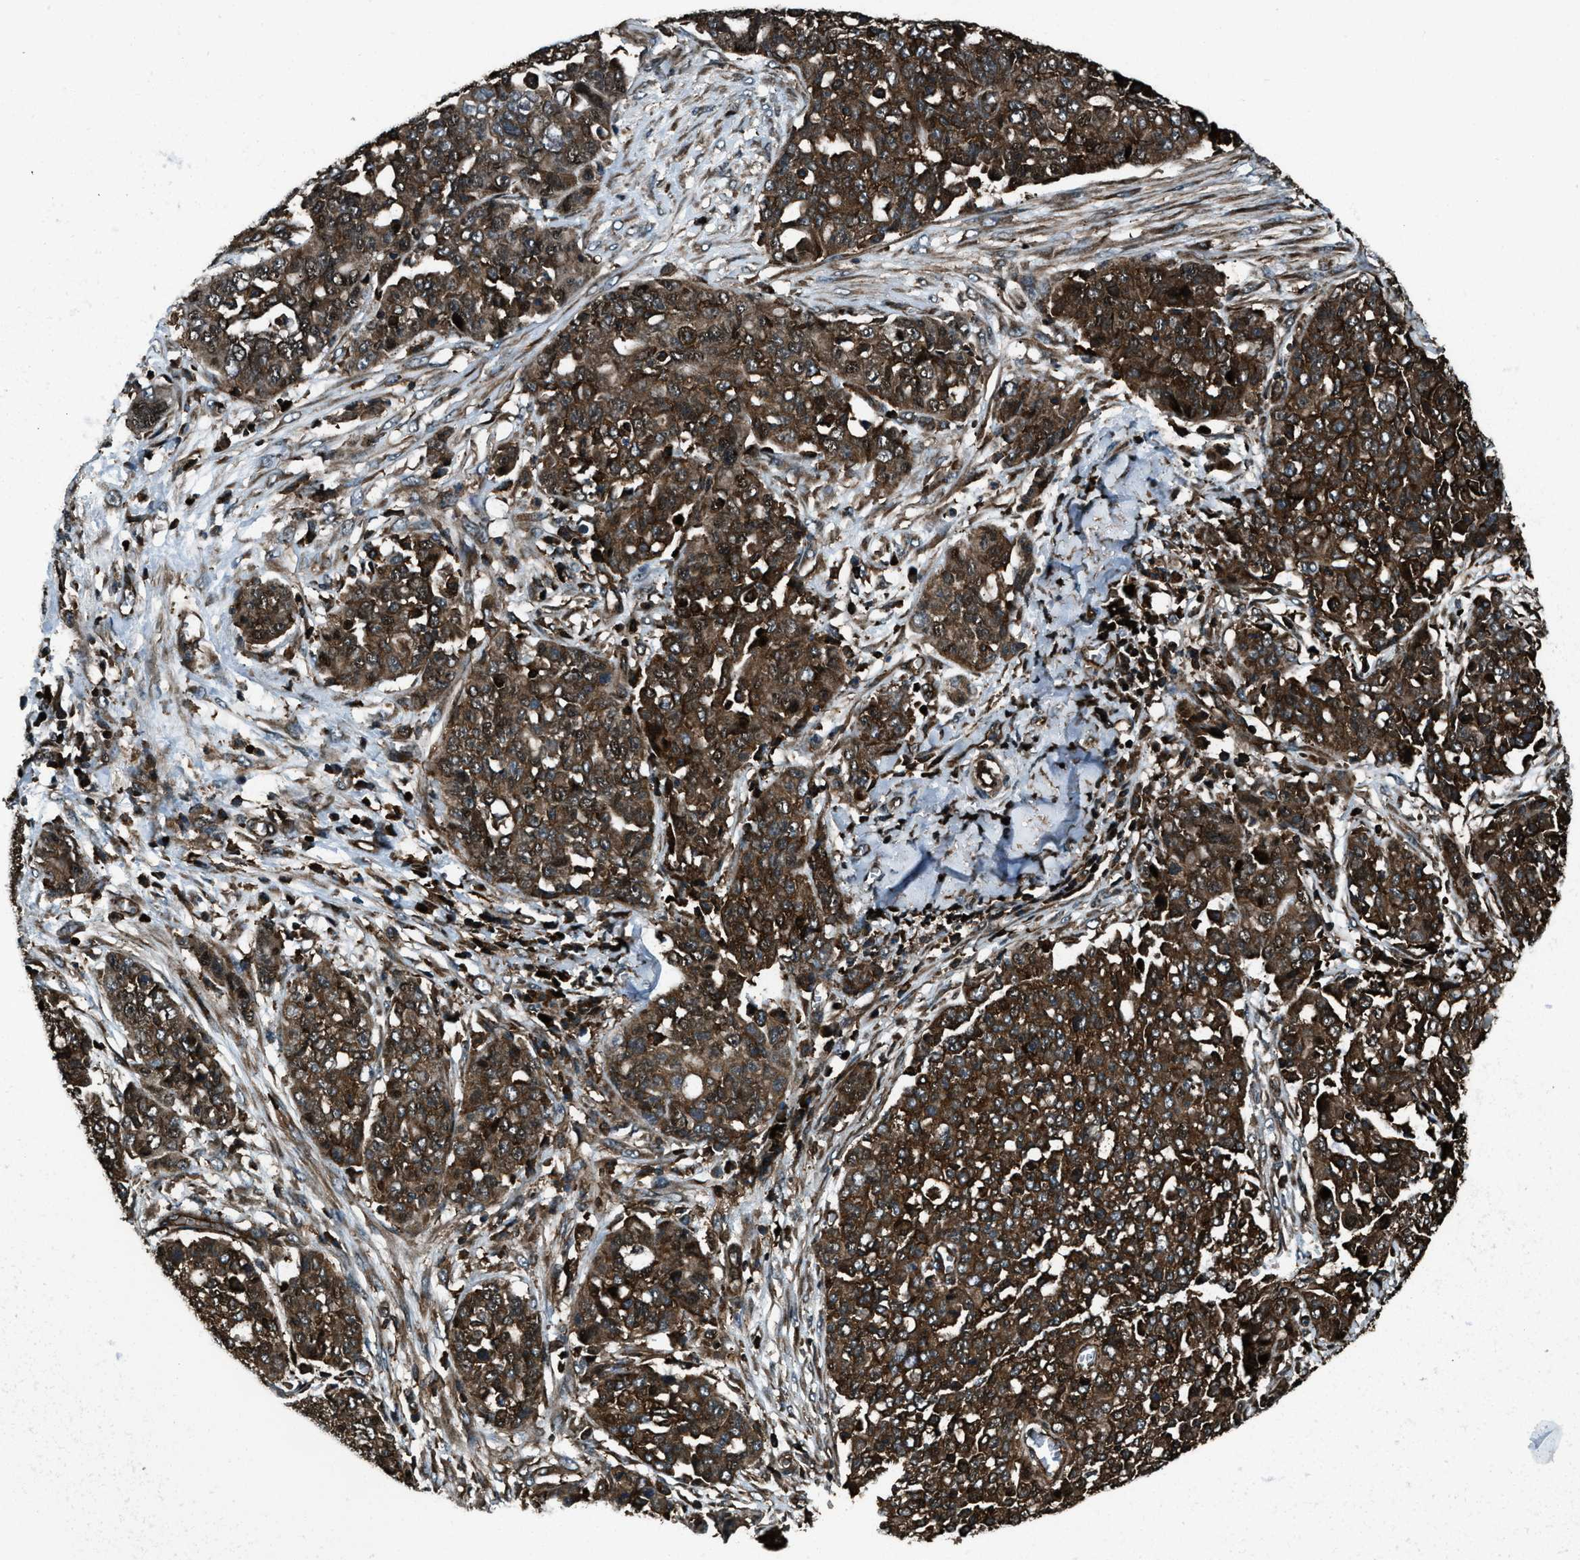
{"staining": {"intensity": "strong", "quantity": ">75%", "location": "cytoplasmic/membranous,nuclear"}, "tissue": "ovarian cancer", "cell_type": "Tumor cells", "image_type": "cancer", "snomed": [{"axis": "morphology", "description": "Cystadenocarcinoma, serous, NOS"}, {"axis": "topography", "description": "Soft tissue"}, {"axis": "topography", "description": "Ovary"}], "caption": "IHC of human ovarian cancer displays high levels of strong cytoplasmic/membranous and nuclear expression in about >75% of tumor cells.", "gene": "SNX30", "patient": {"sex": "female", "age": 57}}